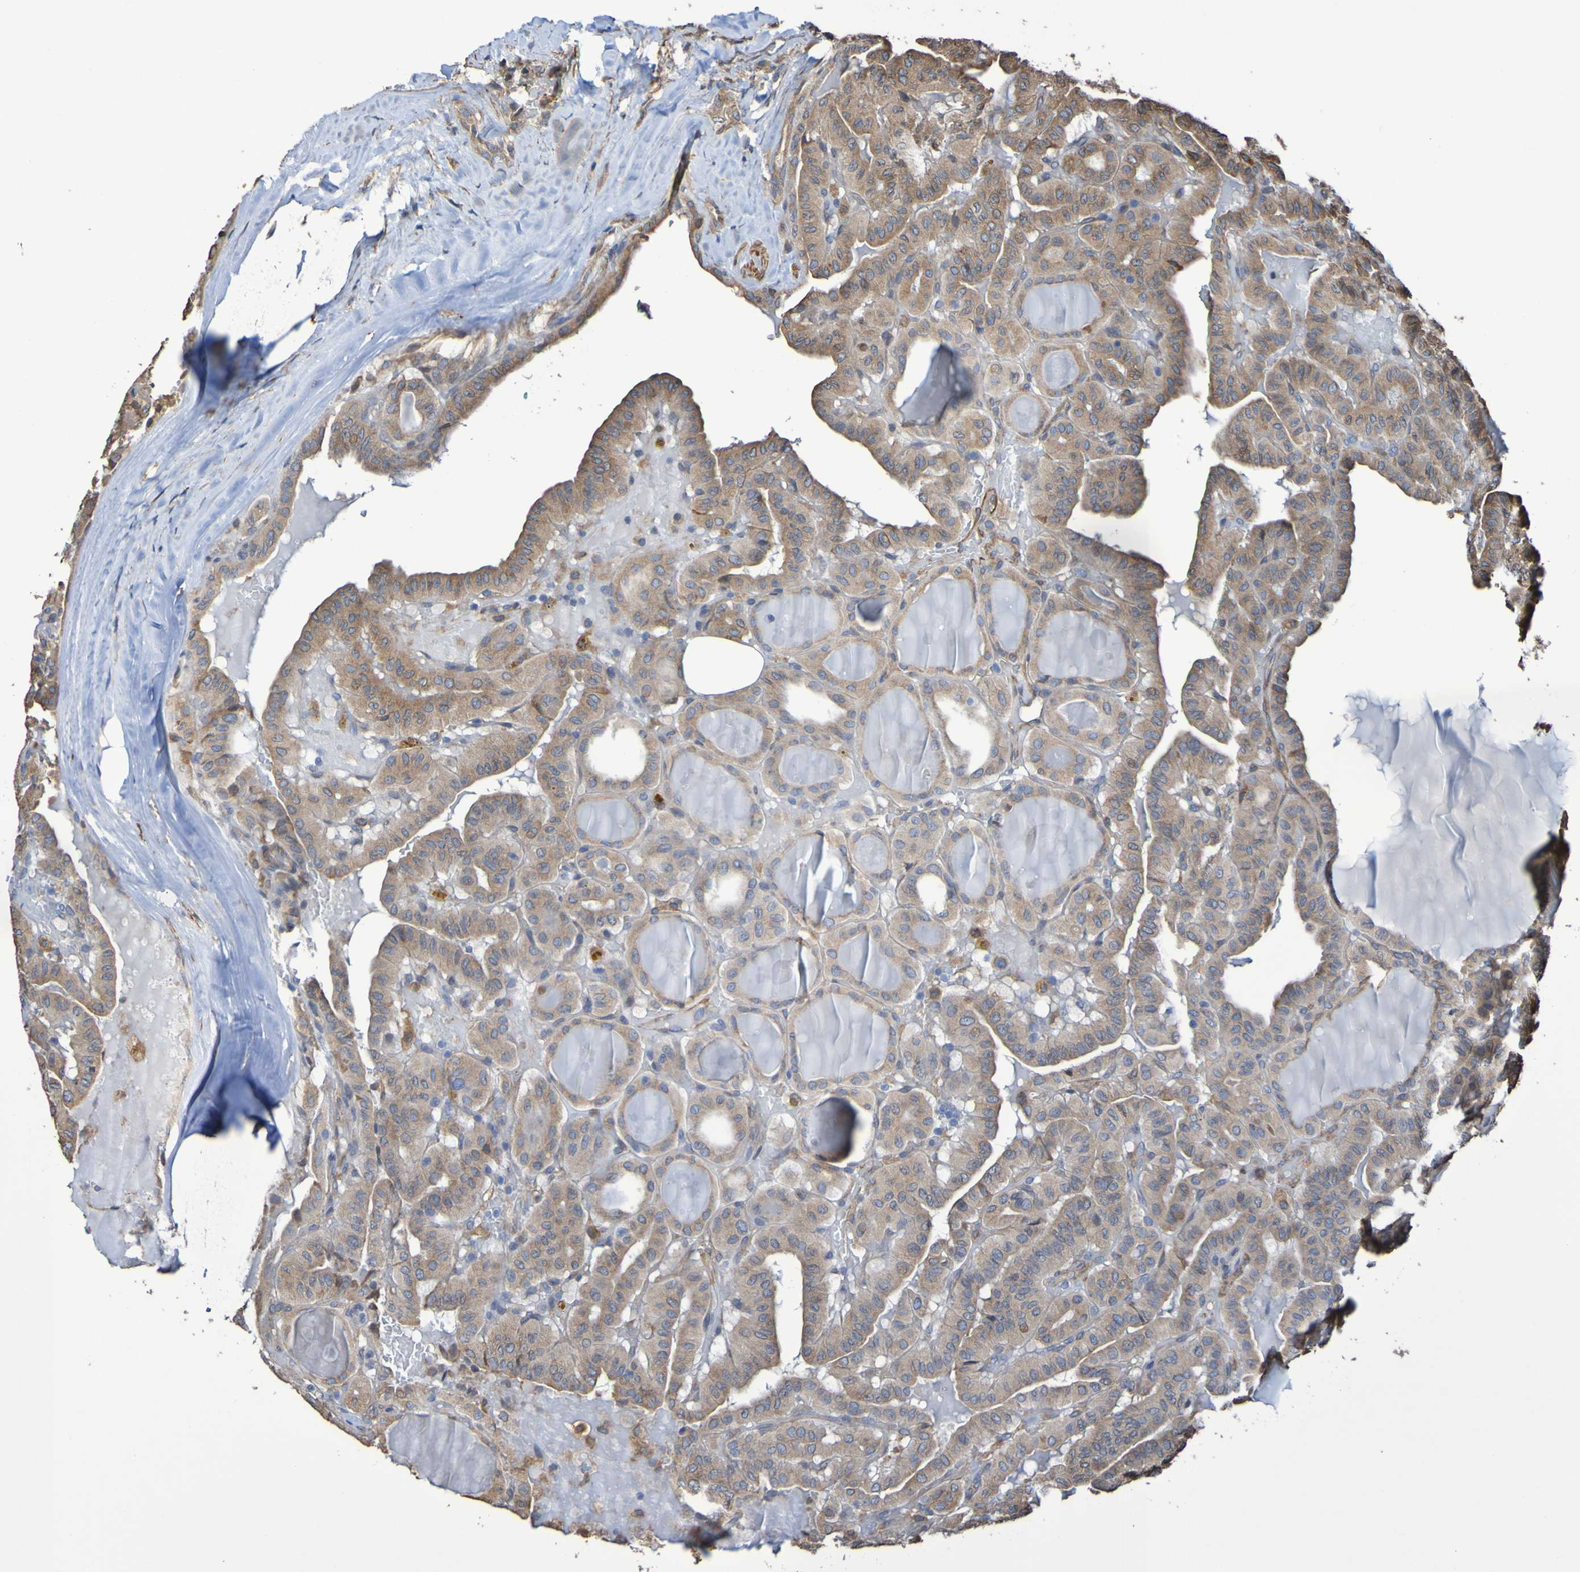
{"staining": {"intensity": "moderate", "quantity": ">75%", "location": "cytoplasmic/membranous"}, "tissue": "head and neck cancer", "cell_type": "Tumor cells", "image_type": "cancer", "snomed": [{"axis": "morphology", "description": "Squamous cell carcinoma, NOS"}, {"axis": "topography", "description": "Oral tissue"}, {"axis": "topography", "description": "Head-Neck"}], "caption": "Immunohistochemistry (IHC) (DAB) staining of human head and neck squamous cell carcinoma exhibits moderate cytoplasmic/membranous protein staining in approximately >75% of tumor cells. (Stains: DAB in brown, nuclei in blue, Microscopy: brightfield microscopy at high magnification).", "gene": "RAB11A", "patient": {"sex": "female", "age": 50}}